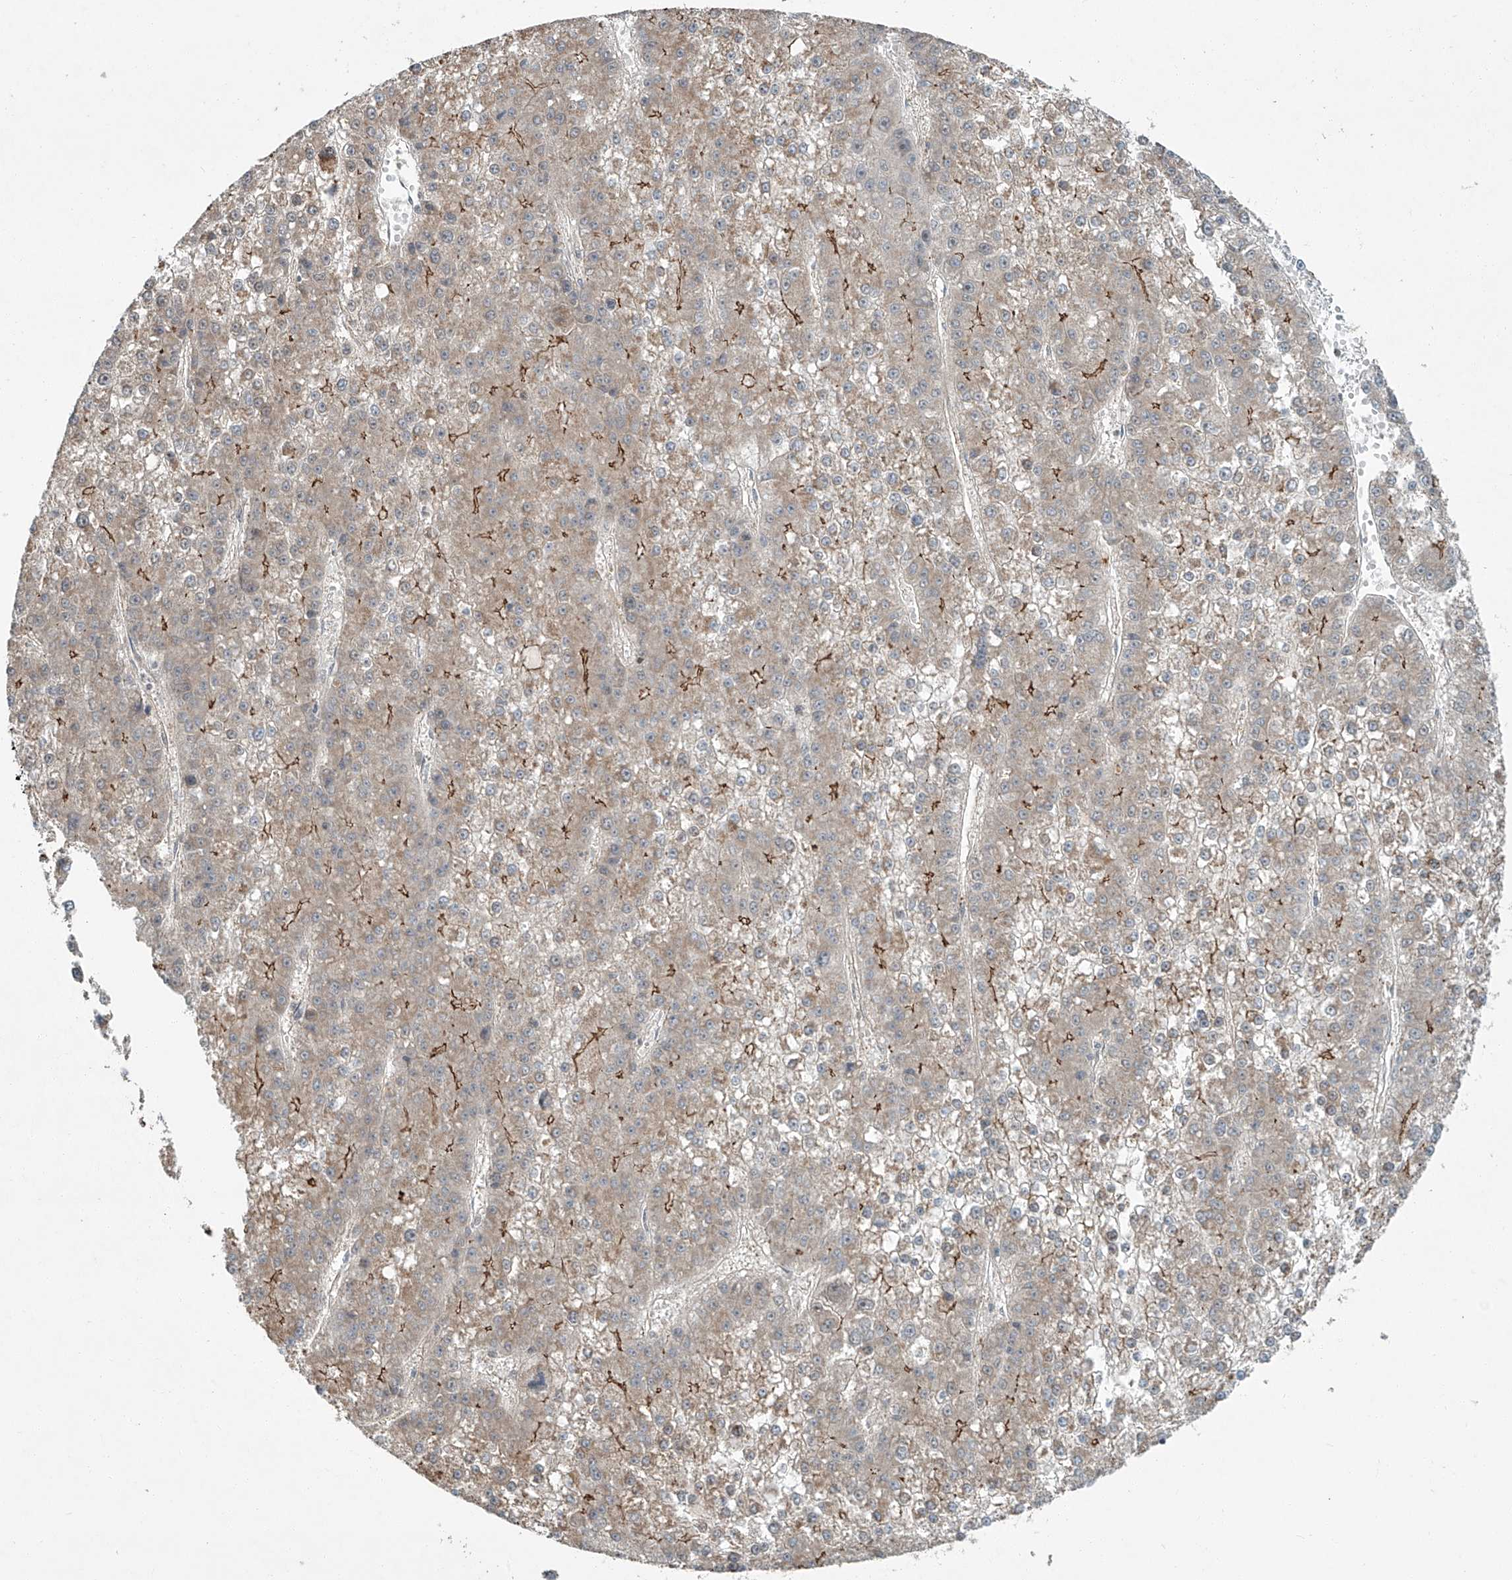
{"staining": {"intensity": "moderate", "quantity": "25%-75%", "location": "cytoplasmic/membranous"}, "tissue": "liver cancer", "cell_type": "Tumor cells", "image_type": "cancer", "snomed": [{"axis": "morphology", "description": "Carcinoma, Hepatocellular, NOS"}, {"axis": "topography", "description": "Liver"}], "caption": "Hepatocellular carcinoma (liver) tissue reveals moderate cytoplasmic/membranous staining in about 25%-75% of tumor cells The protein is stained brown, and the nuclei are stained in blue (DAB IHC with brightfield microscopy, high magnification).", "gene": "ZNF16", "patient": {"sex": "female", "age": 73}}